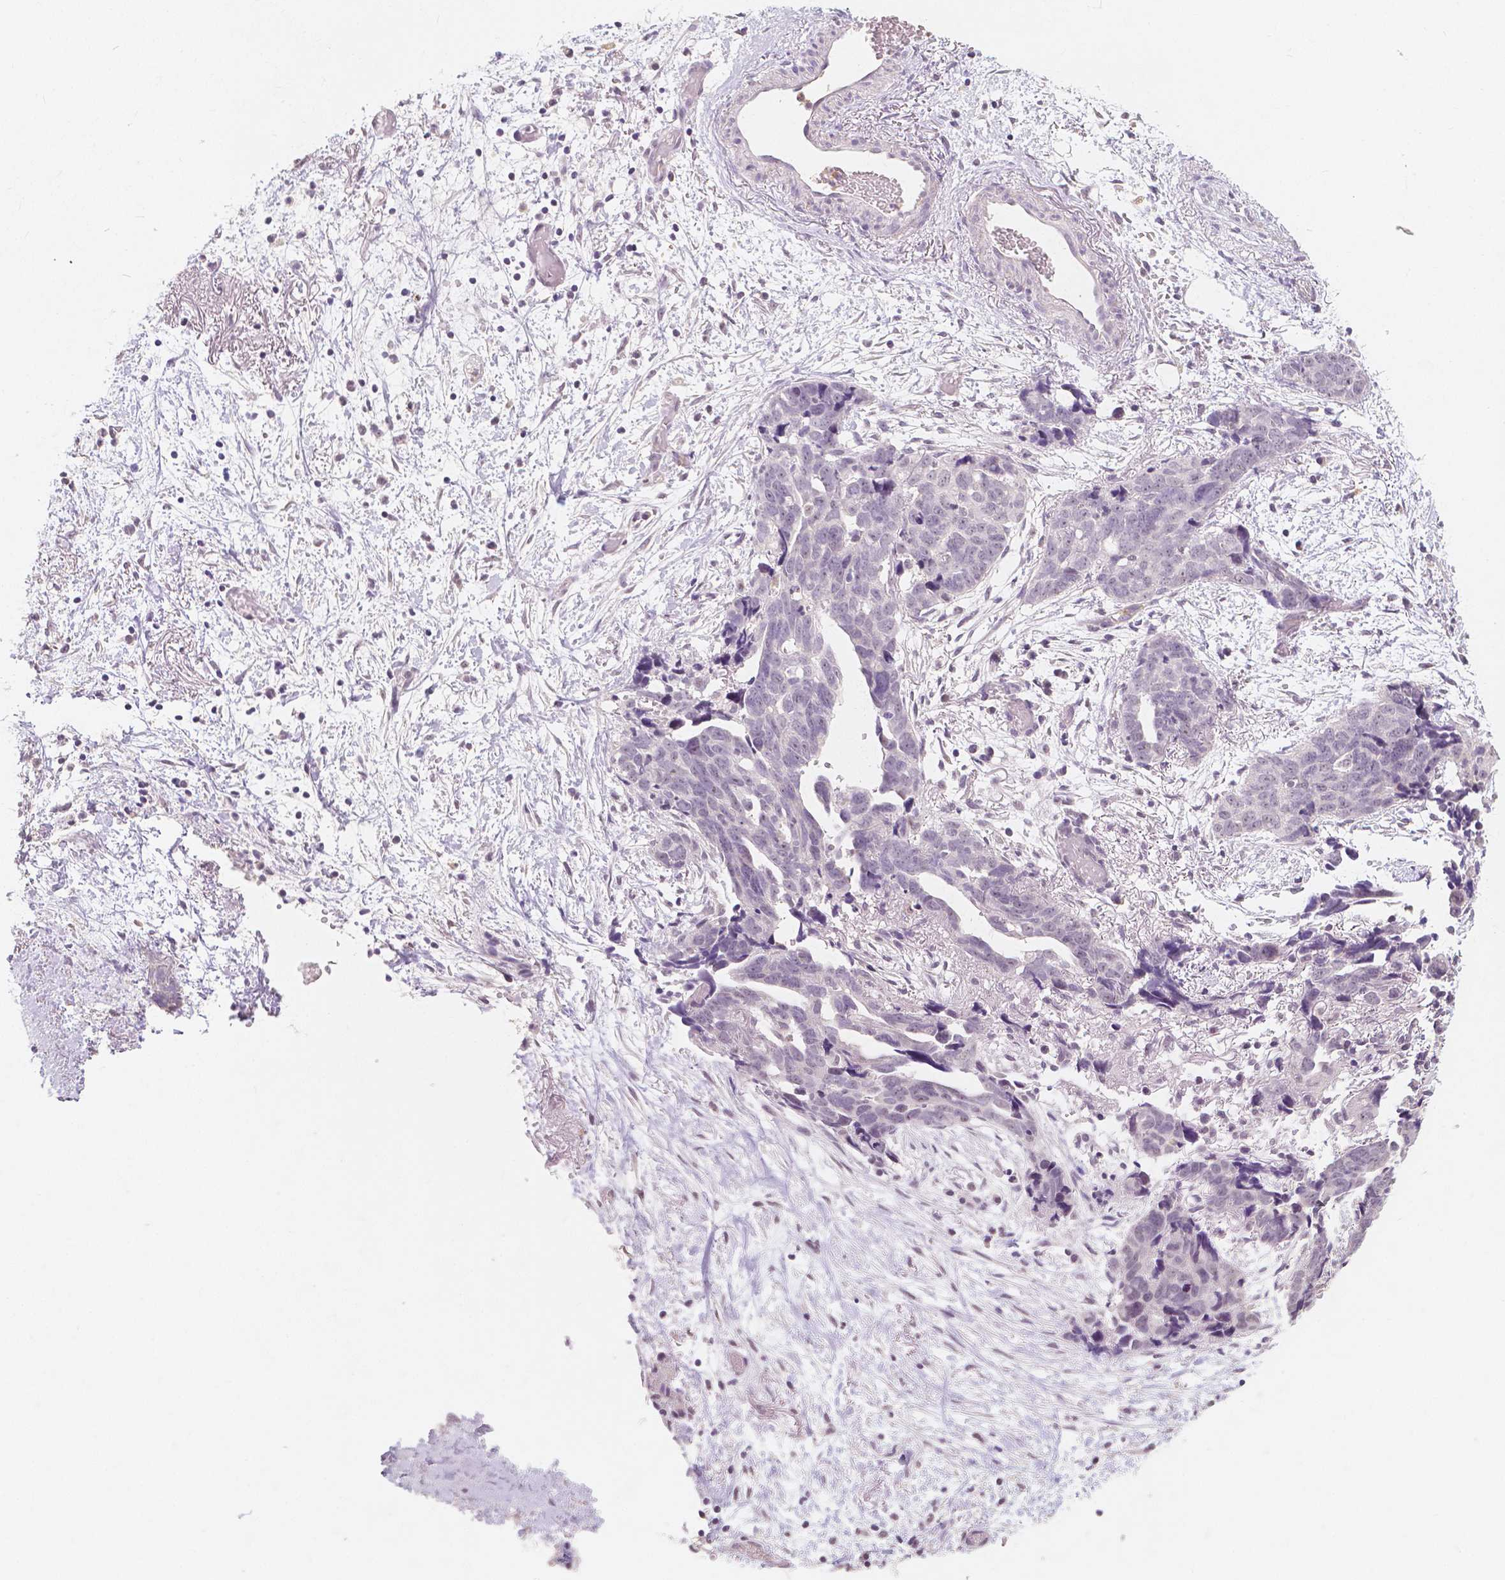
{"staining": {"intensity": "negative", "quantity": "none", "location": "none"}, "tissue": "ovarian cancer", "cell_type": "Tumor cells", "image_type": "cancer", "snomed": [{"axis": "morphology", "description": "Cystadenocarcinoma, serous, NOS"}, {"axis": "topography", "description": "Ovary"}], "caption": "The IHC image has no significant expression in tumor cells of ovarian cancer (serous cystadenocarcinoma) tissue.", "gene": "NOLC1", "patient": {"sex": "female", "age": 69}}